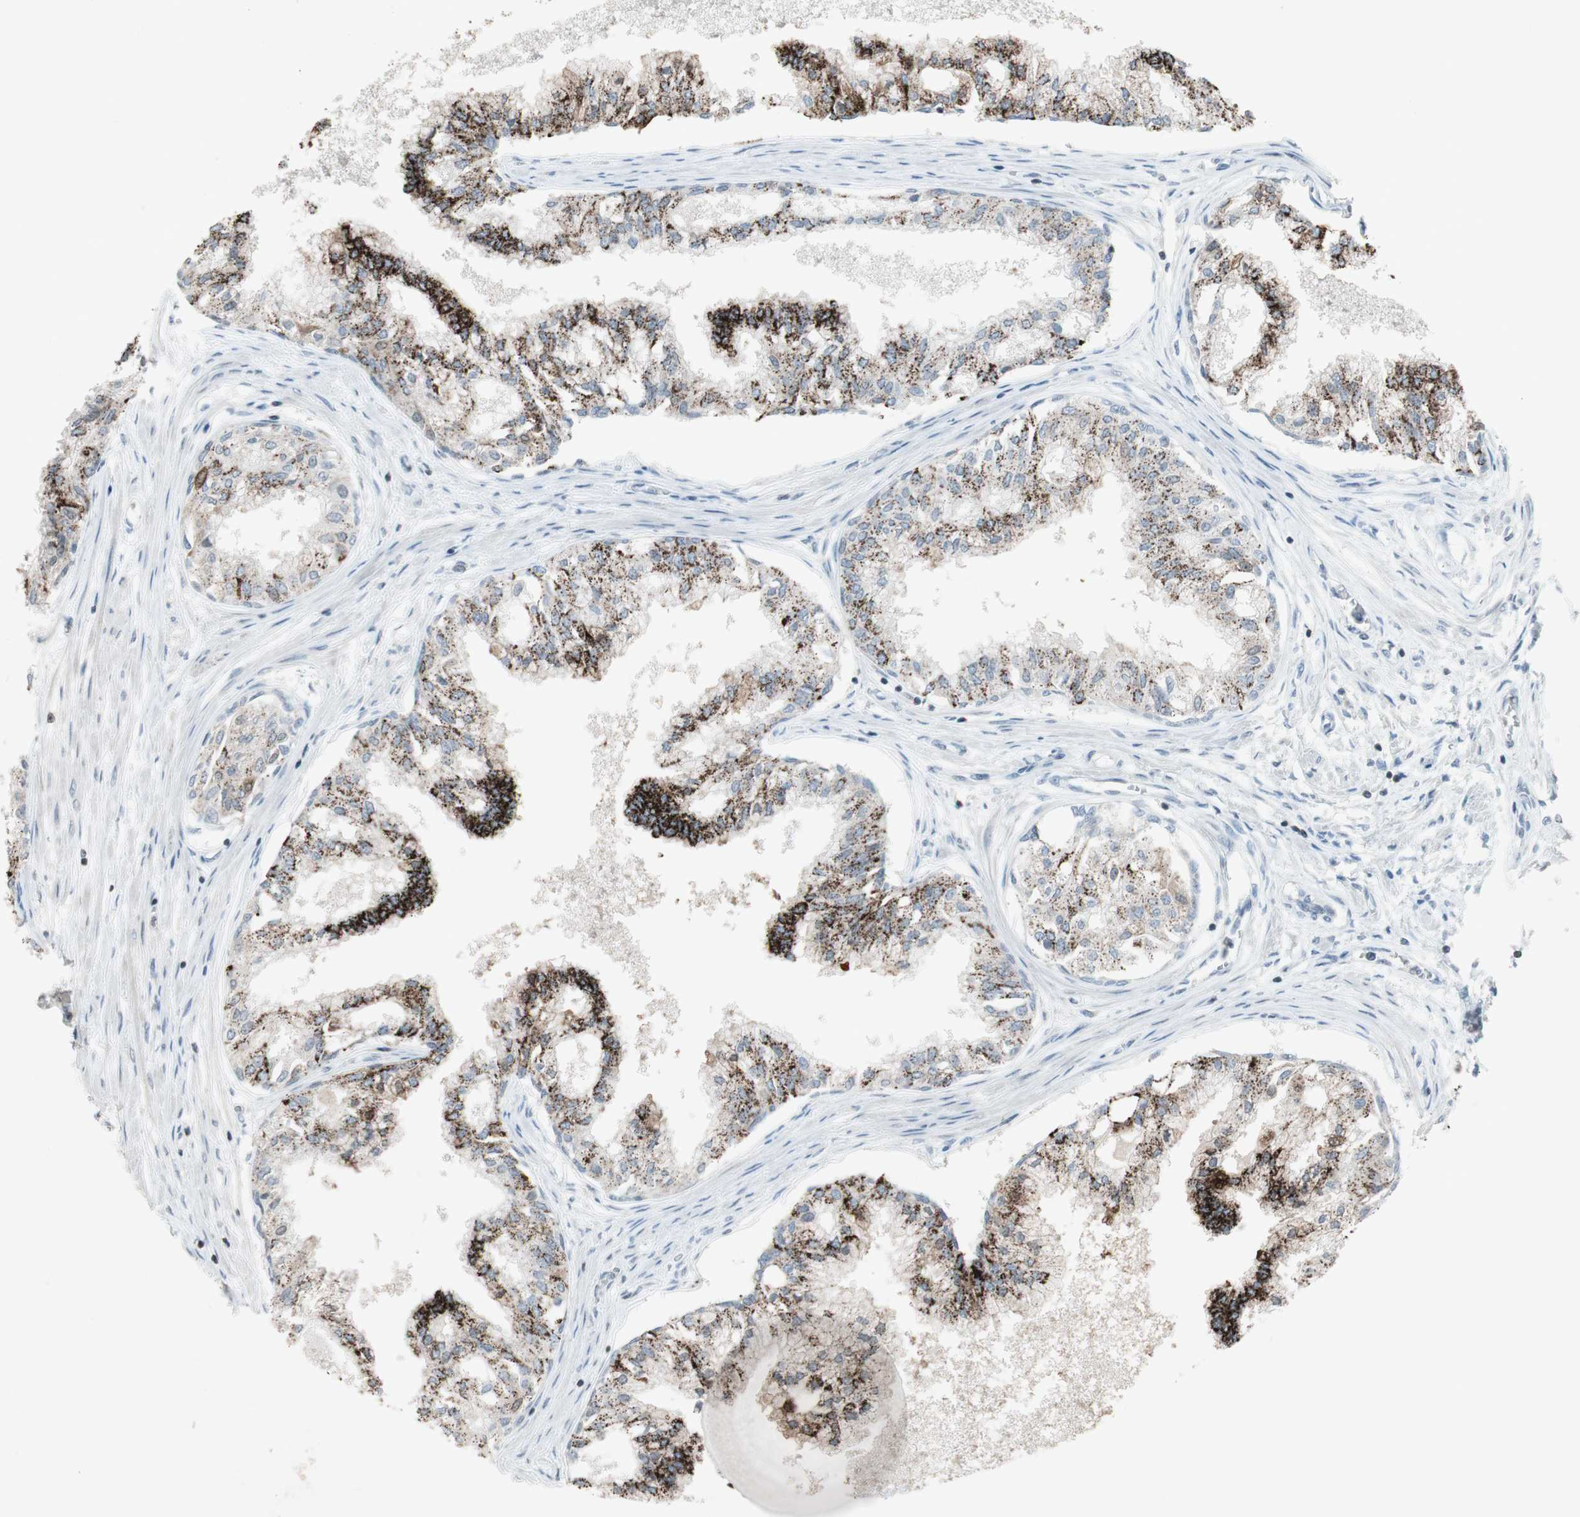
{"staining": {"intensity": "strong", "quantity": ">75%", "location": "cytoplasmic/membranous"}, "tissue": "prostate", "cell_type": "Glandular cells", "image_type": "normal", "snomed": [{"axis": "morphology", "description": "Normal tissue, NOS"}, {"axis": "topography", "description": "Prostate"}, {"axis": "topography", "description": "Seminal veicle"}], "caption": "A high-resolution image shows immunohistochemistry staining of benign prostate, which demonstrates strong cytoplasmic/membranous positivity in about >75% of glandular cells. (IHC, brightfield microscopy, high magnification).", "gene": "ARG2", "patient": {"sex": "male", "age": 60}}